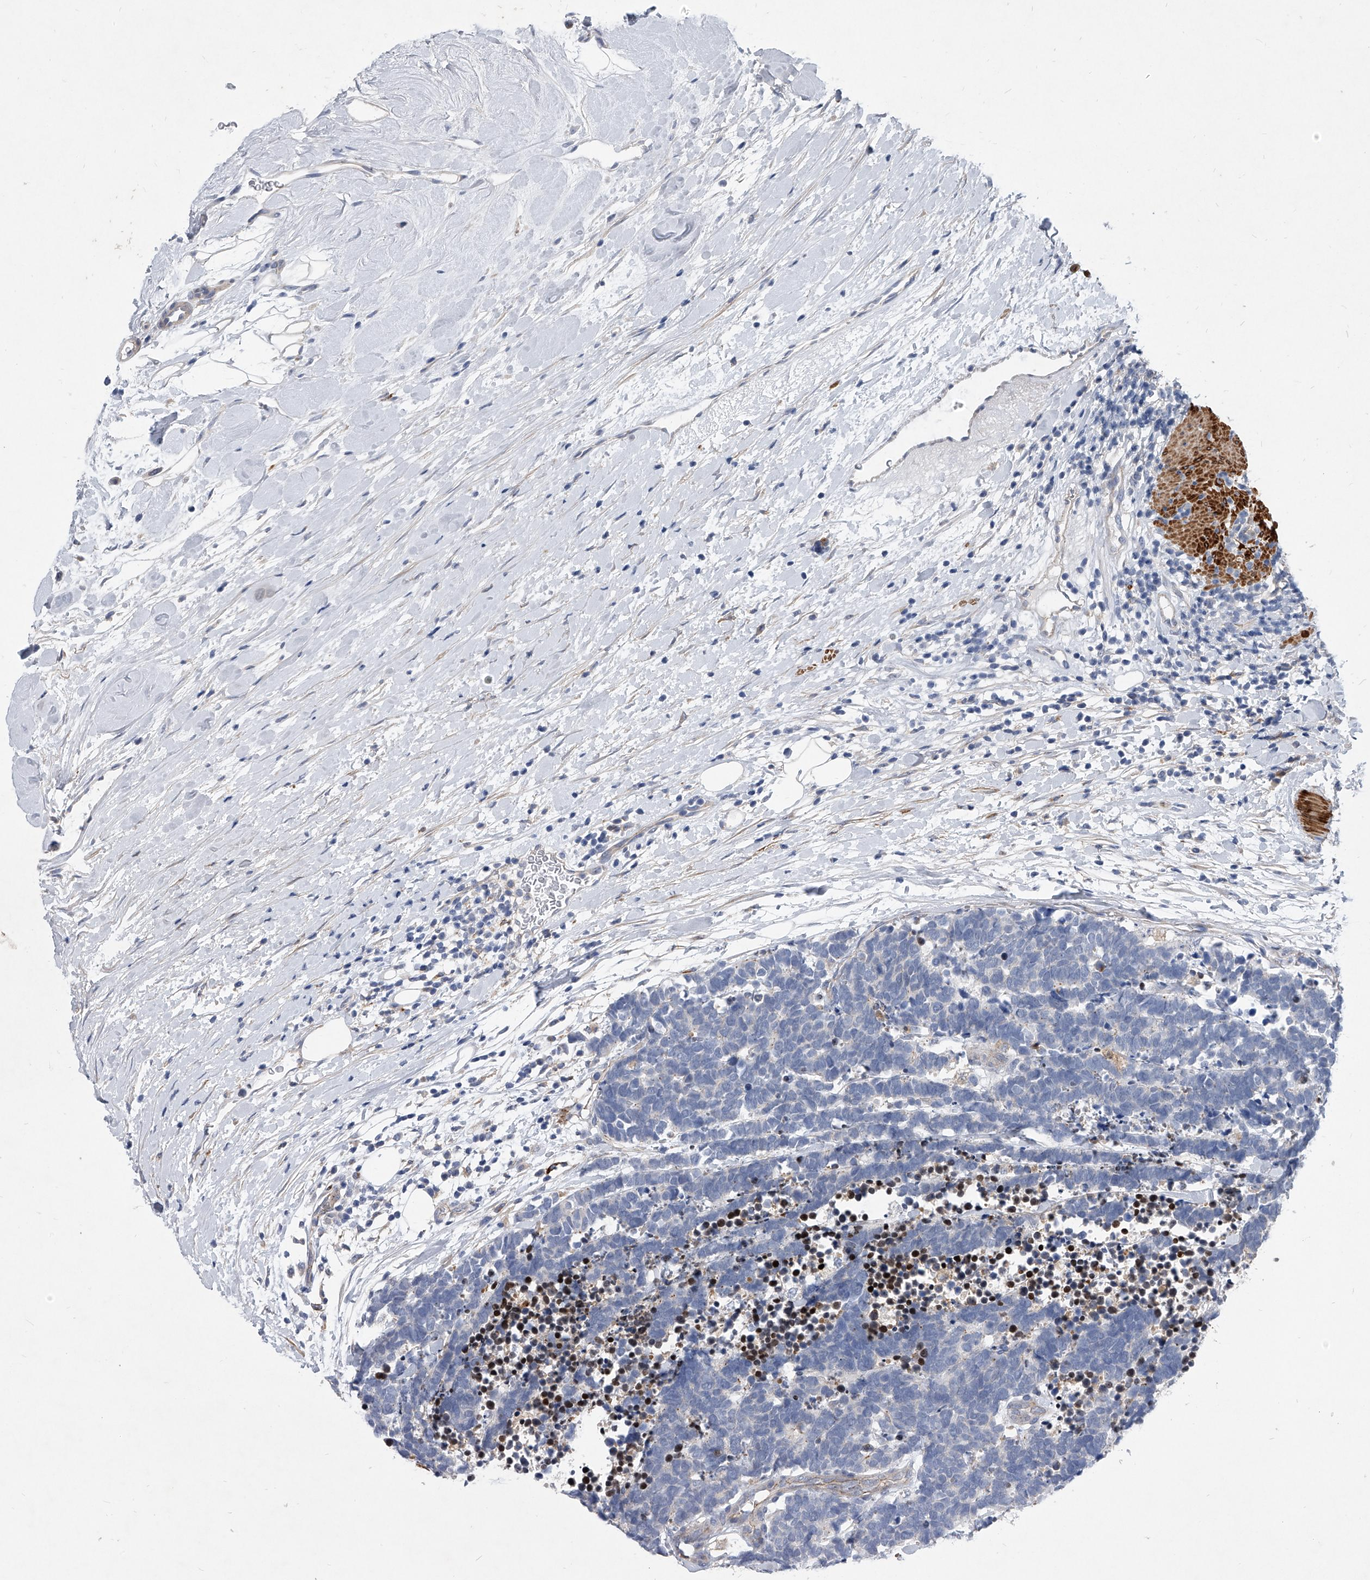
{"staining": {"intensity": "negative", "quantity": "none", "location": "none"}, "tissue": "carcinoid", "cell_type": "Tumor cells", "image_type": "cancer", "snomed": [{"axis": "morphology", "description": "Carcinoma, NOS"}, {"axis": "morphology", "description": "Carcinoid, malignant, NOS"}, {"axis": "topography", "description": "Urinary bladder"}], "caption": "DAB (3,3'-diaminobenzidine) immunohistochemical staining of human carcinoma demonstrates no significant staining in tumor cells.", "gene": "MINDY4", "patient": {"sex": "male", "age": 57}}